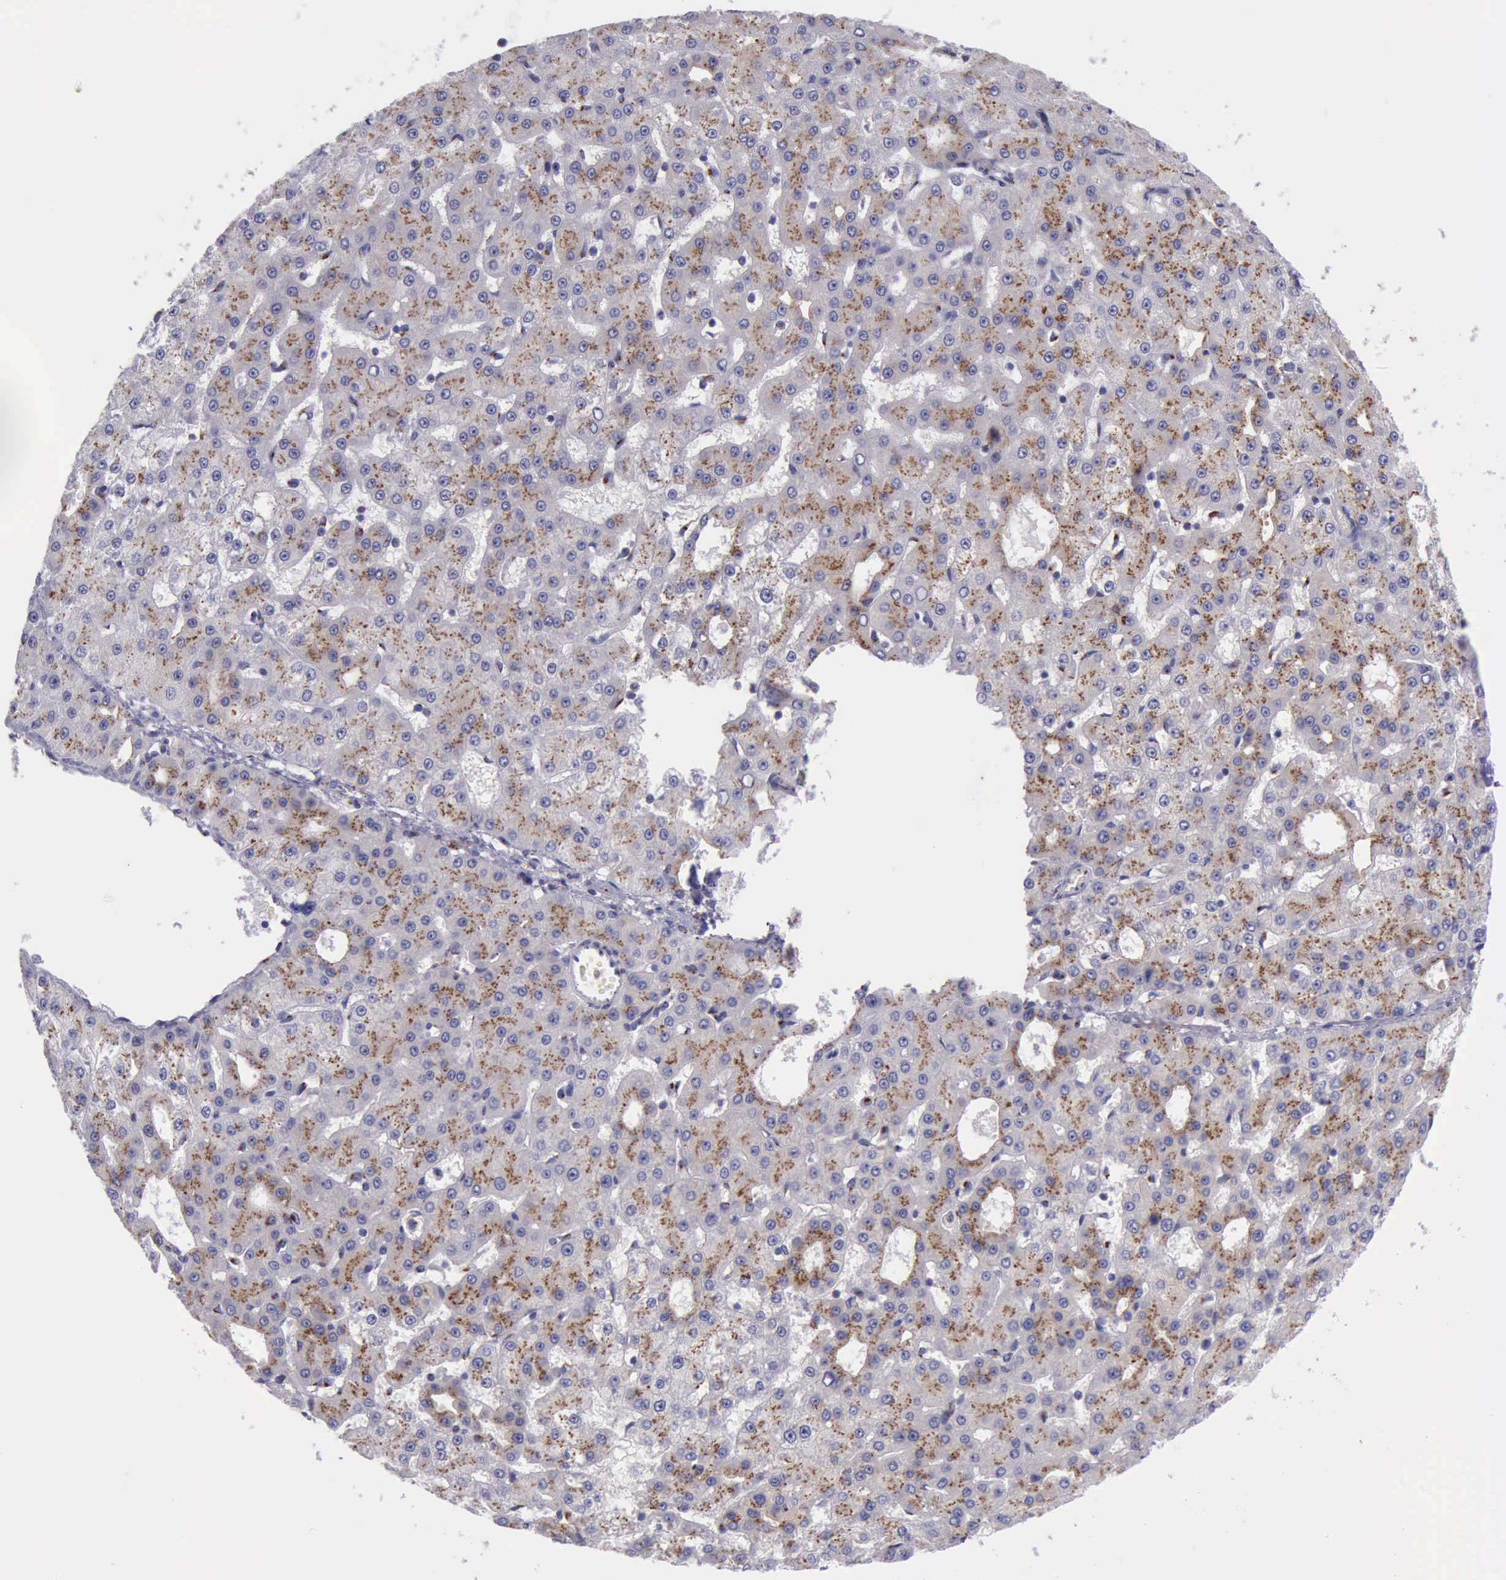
{"staining": {"intensity": "strong", "quantity": ">75%", "location": "cytoplasmic/membranous"}, "tissue": "liver cancer", "cell_type": "Tumor cells", "image_type": "cancer", "snomed": [{"axis": "morphology", "description": "Carcinoma, Hepatocellular, NOS"}, {"axis": "topography", "description": "Liver"}], "caption": "Protein expression by immunohistochemistry (IHC) displays strong cytoplasmic/membranous staining in approximately >75% of tumor cells in liver cancer (hepatocellular carcinoma).", "gene": "GOLGA5", "patient": {"sex": "male", "age": 47}}